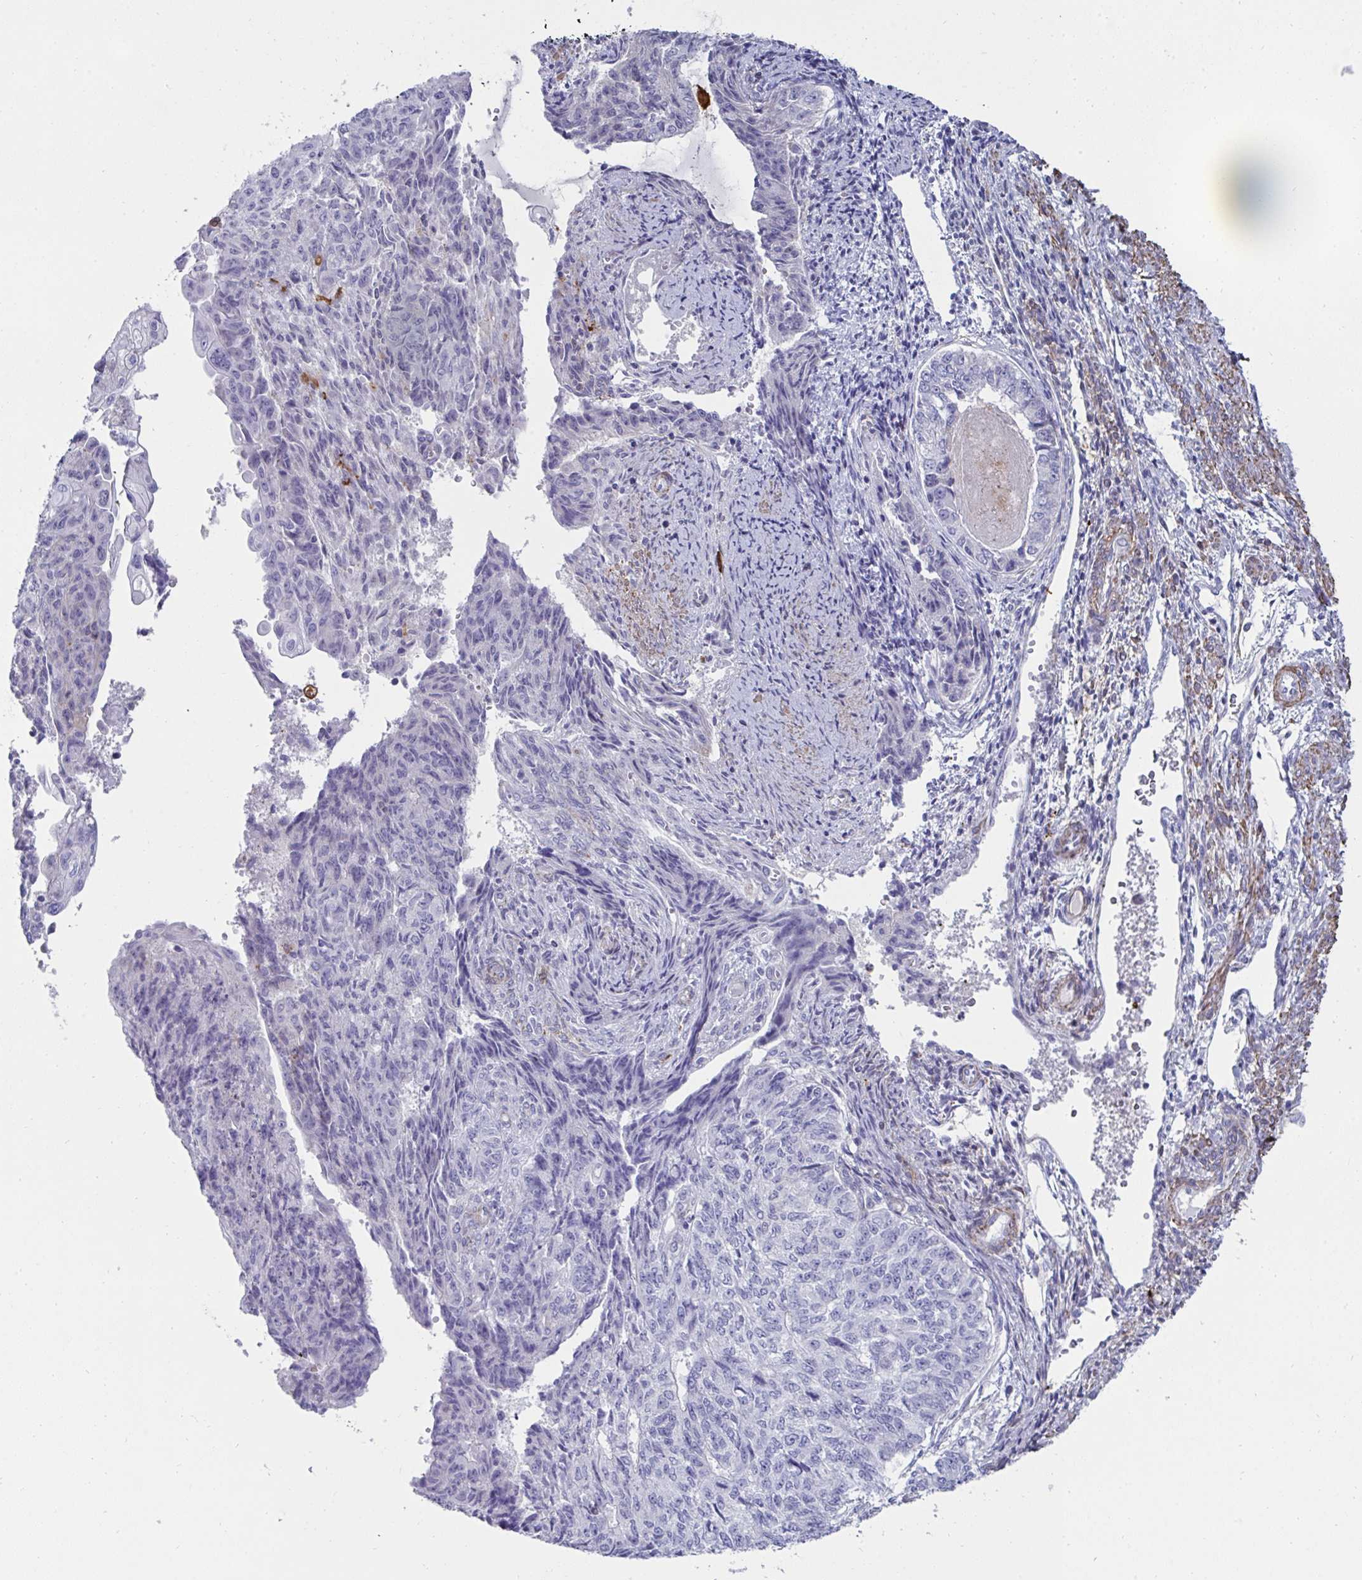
{"staining": {"intensity": "negative", "quantity": "none", "location": "none"}, "tissue": "endometrial cancer", "cell_type": "Tumor cells", "image_type": "cancer", "snomed": [{"axis": "morphology", "description": "Adenocarcinoma, NOS"}, {"axis": "topography", "description": "Endometrium"}], "caption": "Tumor cells are negative for brown protein staining in endometrial cancer (adenocarcinoma). (DAB immunohistochemistry (IHC), high magnification).", "gene": "FBXL13", "patient": {"sex": "female", "age": 32}}